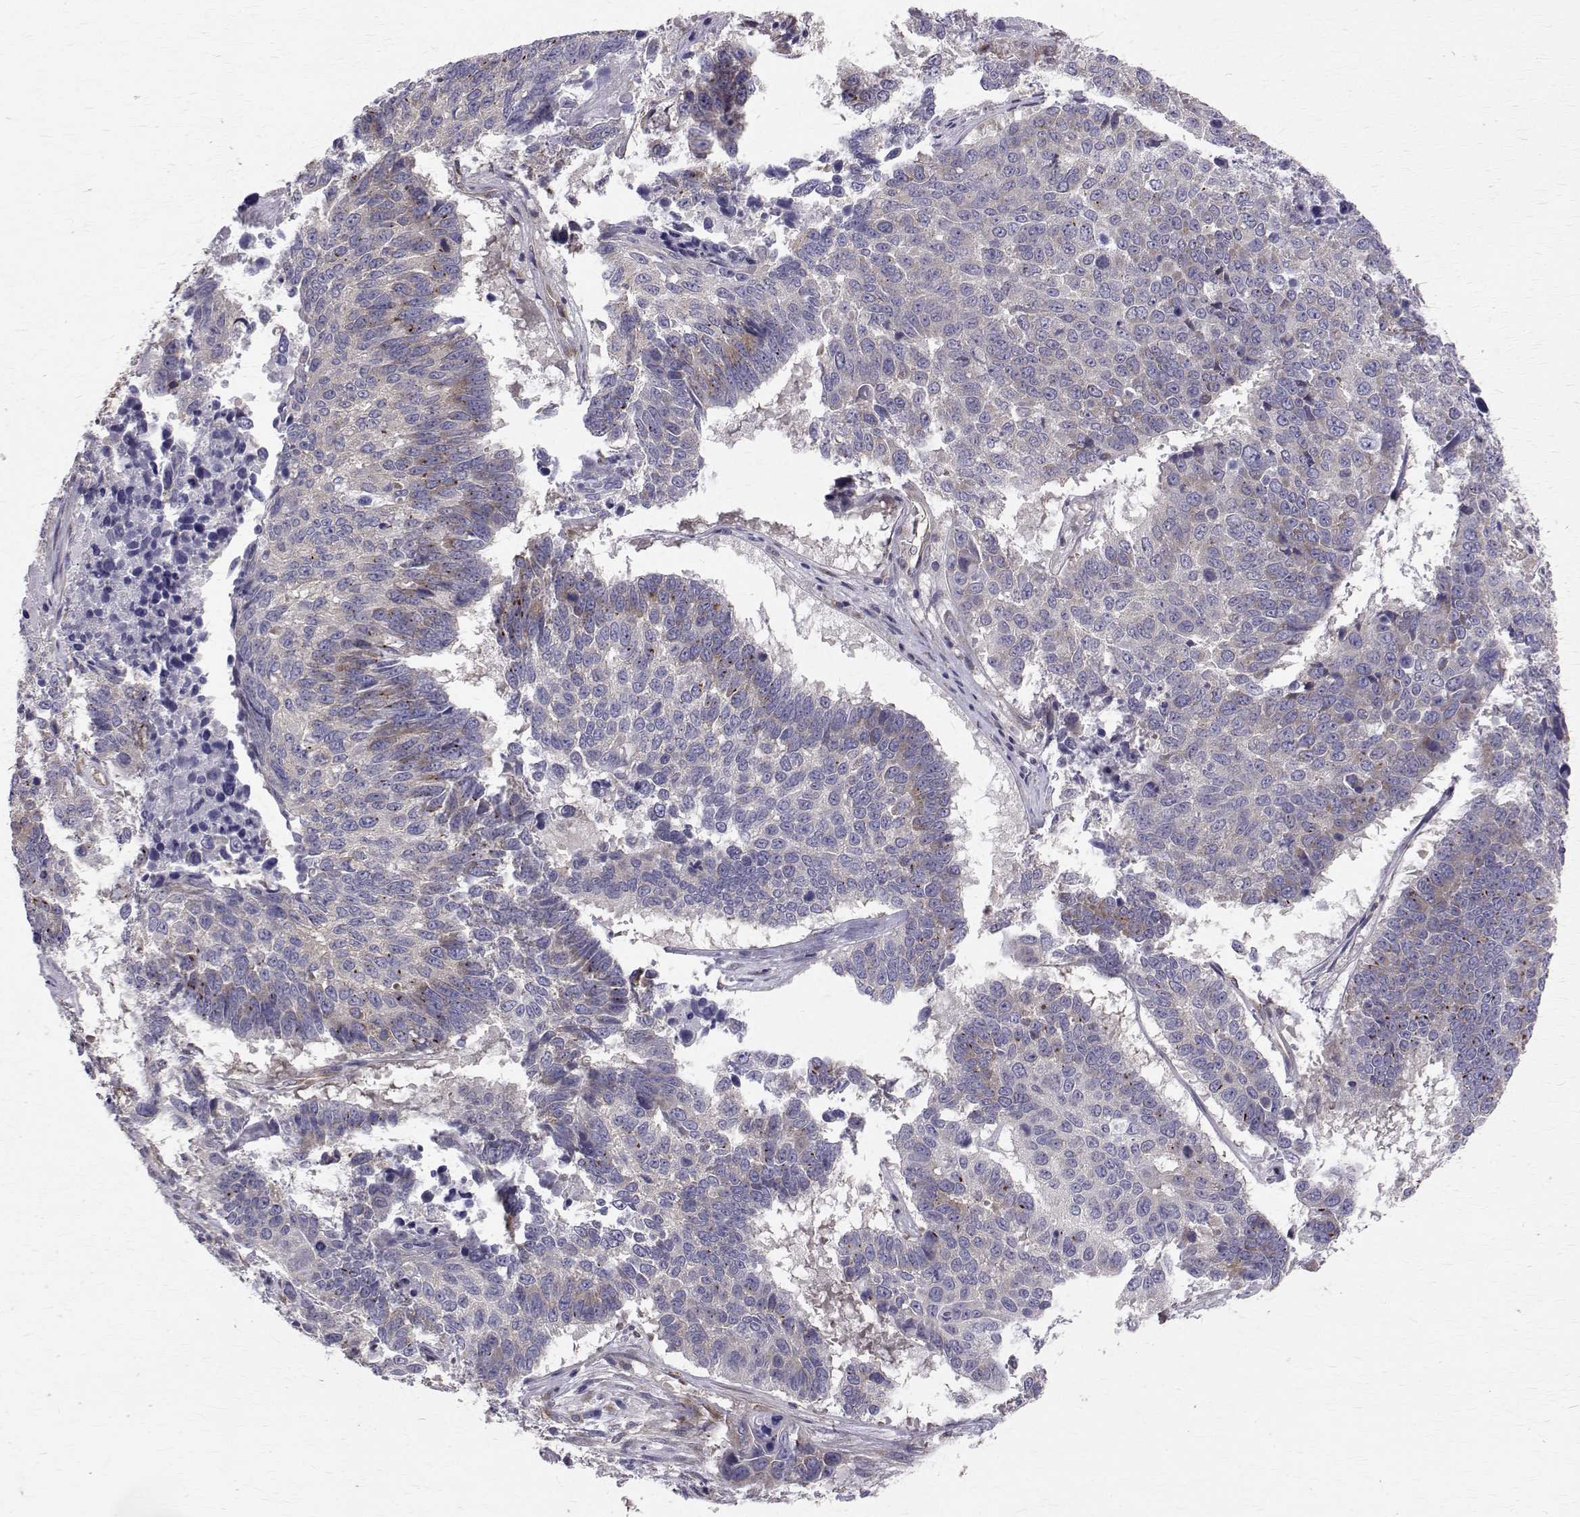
{"staining": {"intensity": "negative", "quantity": "none", "location": "none"}, "tissue": "lung cancer", "cell_type": "Tumor cells", "image_type": "cancer", "snomed": [{"axis": "morphology", "description": "Squamous cell carcinoma, NOS"}, {"axis": "topography", "description": "Lung"}], "caption": "The histopathology image reveals no staining of tumor cells in lung squamous cell carcinoma.", "gene": "ARFGAP1", "patient": {"sex": "male", "age": 73}}